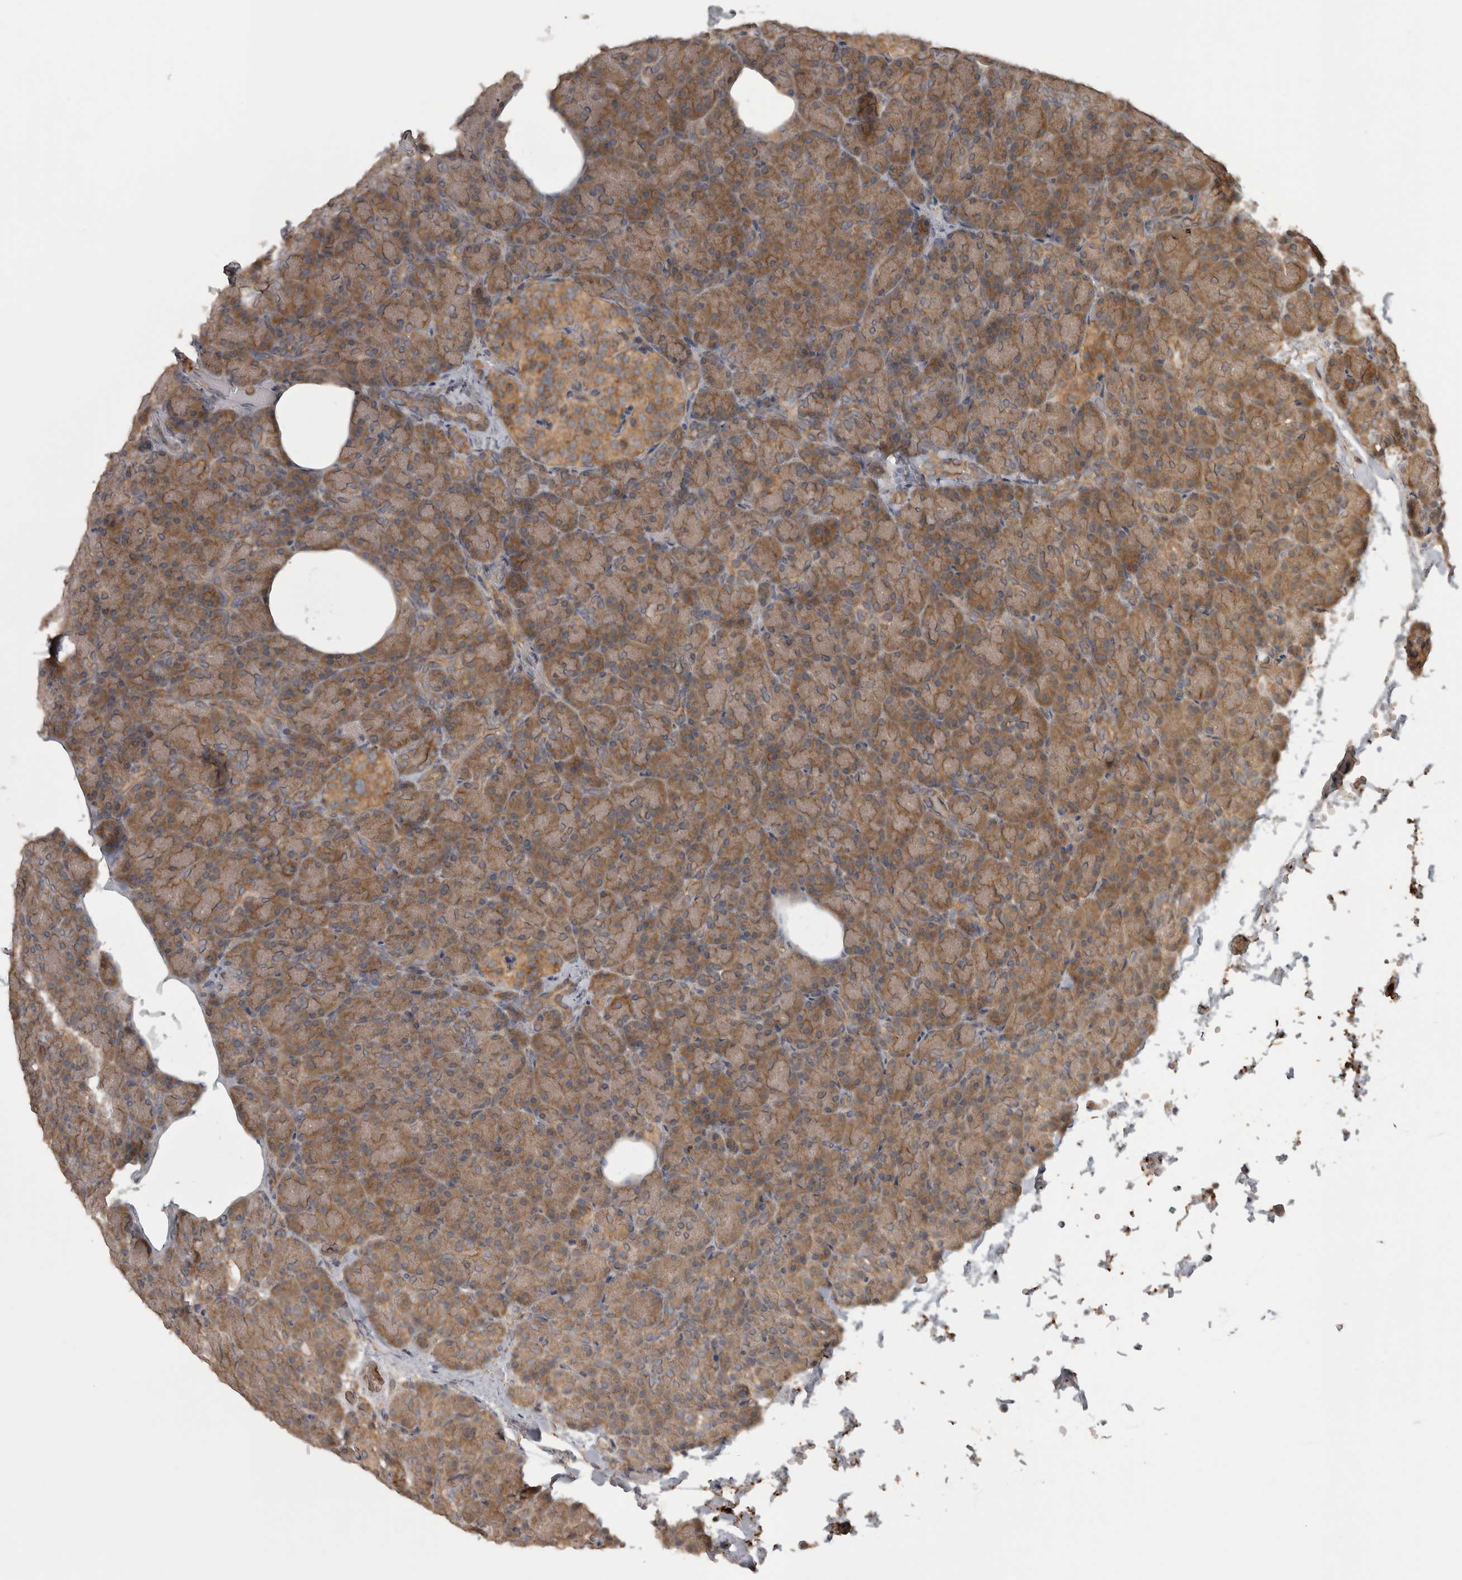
{"staining": {"intensity": "moderate", "quantity": ">75%", "location": "cytoplasmic/membranous"}, "tissue": "pancreas", "cell_type": "Exocrine glandular cells", "image_type": "normal", "snomed": [{"axis": "morphology", "description": "Normal tissue, NOS"}, {"axis": "topography", "description": "Pancreas"}], "caption": "Pancreas stained with DAB (3,3'-diaminobenzidine) IHC reveals medium levels of moderate cytoplasmic/membranous expression in about >75% of exocrine glandular cells.", "gene": "MICU3", "patient": {"sex": "female", "age": 43}}